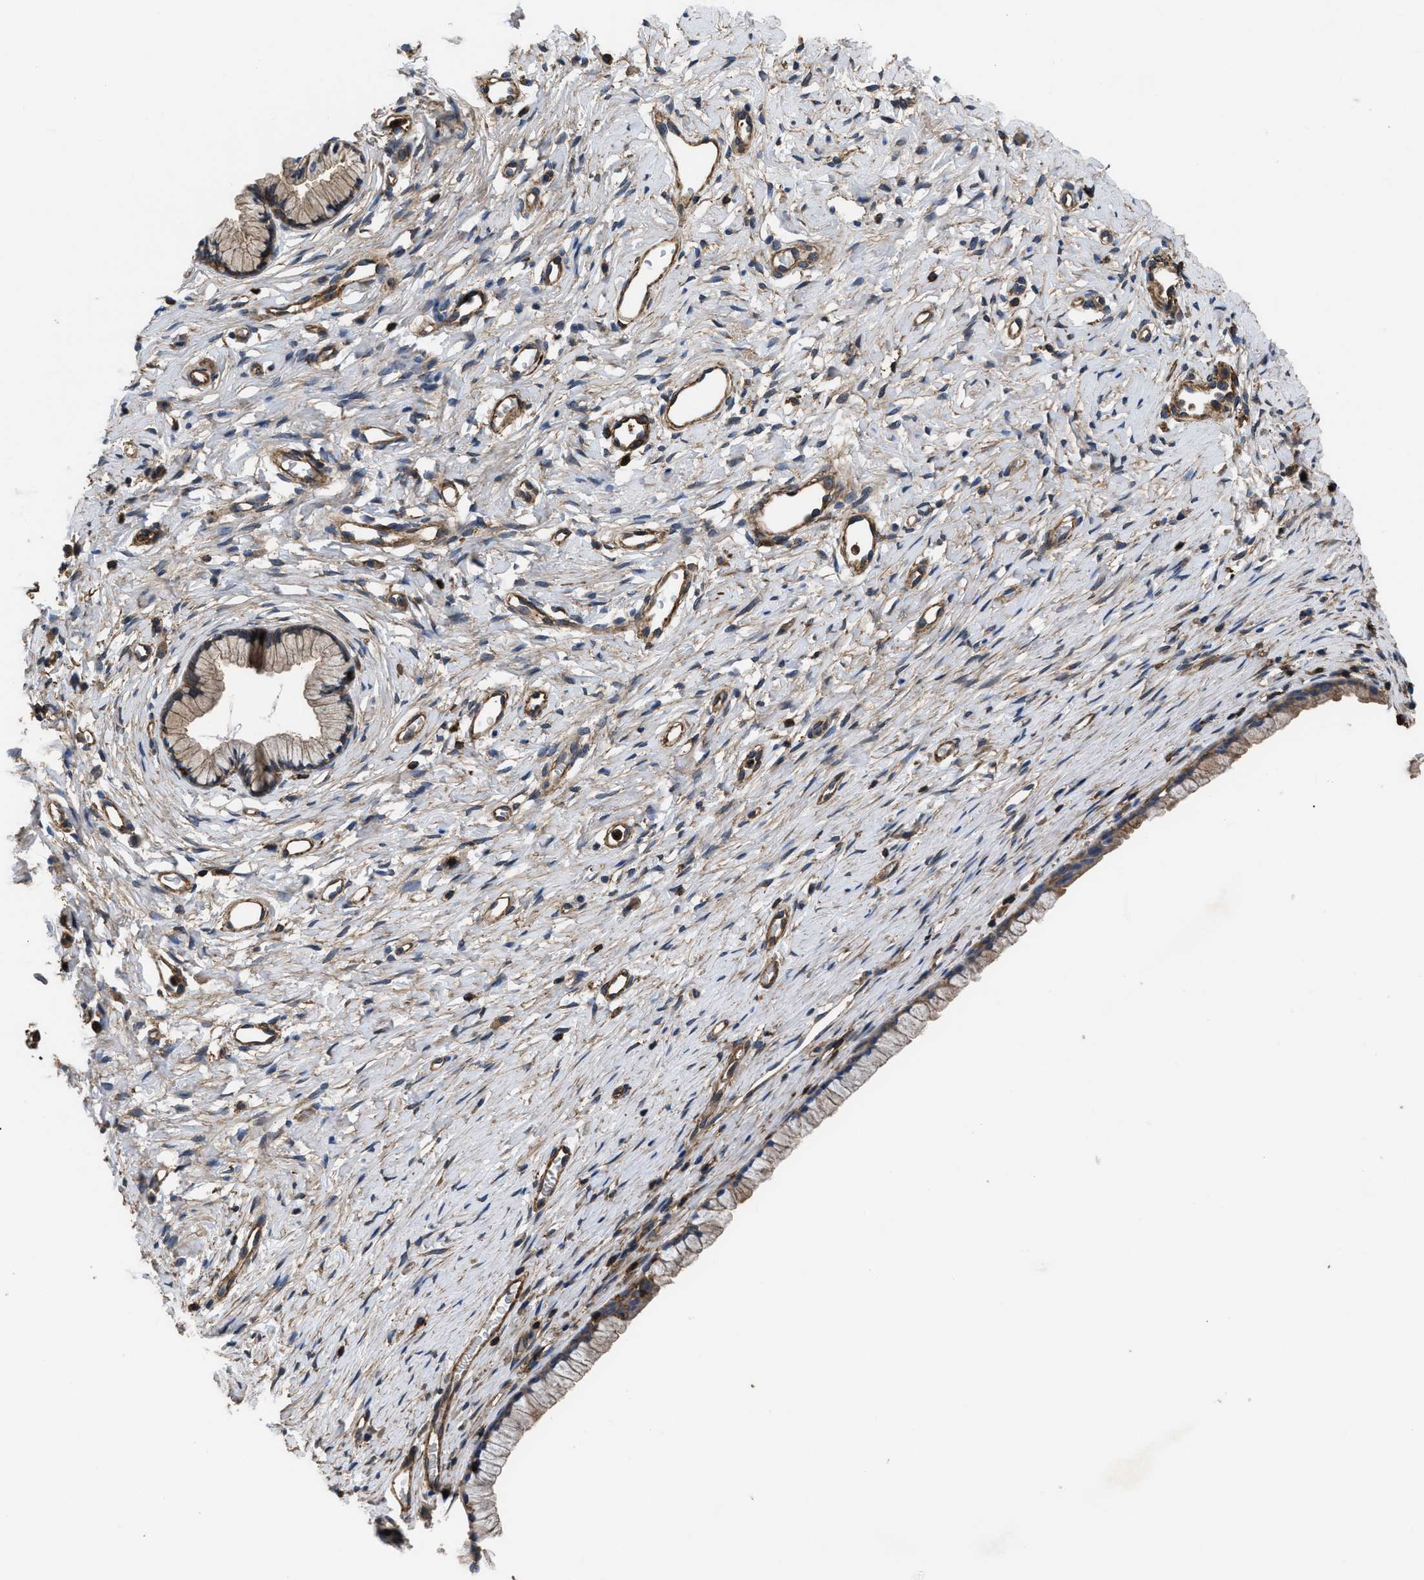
{"staining": {"intensity": "moderate", "quantity": ">75%", "location": "cytoplasmic/membranous"}, "tissue": "cervix", "cell_type": "Glandular cells", "image_type": "normal", "snomed": [{"axis": "morphology", "description": "Normal tissue, NOS"}, {"axis": "topography", "description": "Cervix"}], "caption": "Cervix stained with DAB IHC displays medium levels of moderate cytoplasmic/membranous staining in about >75% of glandular cells.", "gene": "SCUBE2", "patient": {"sex": "female", "age": 77}}